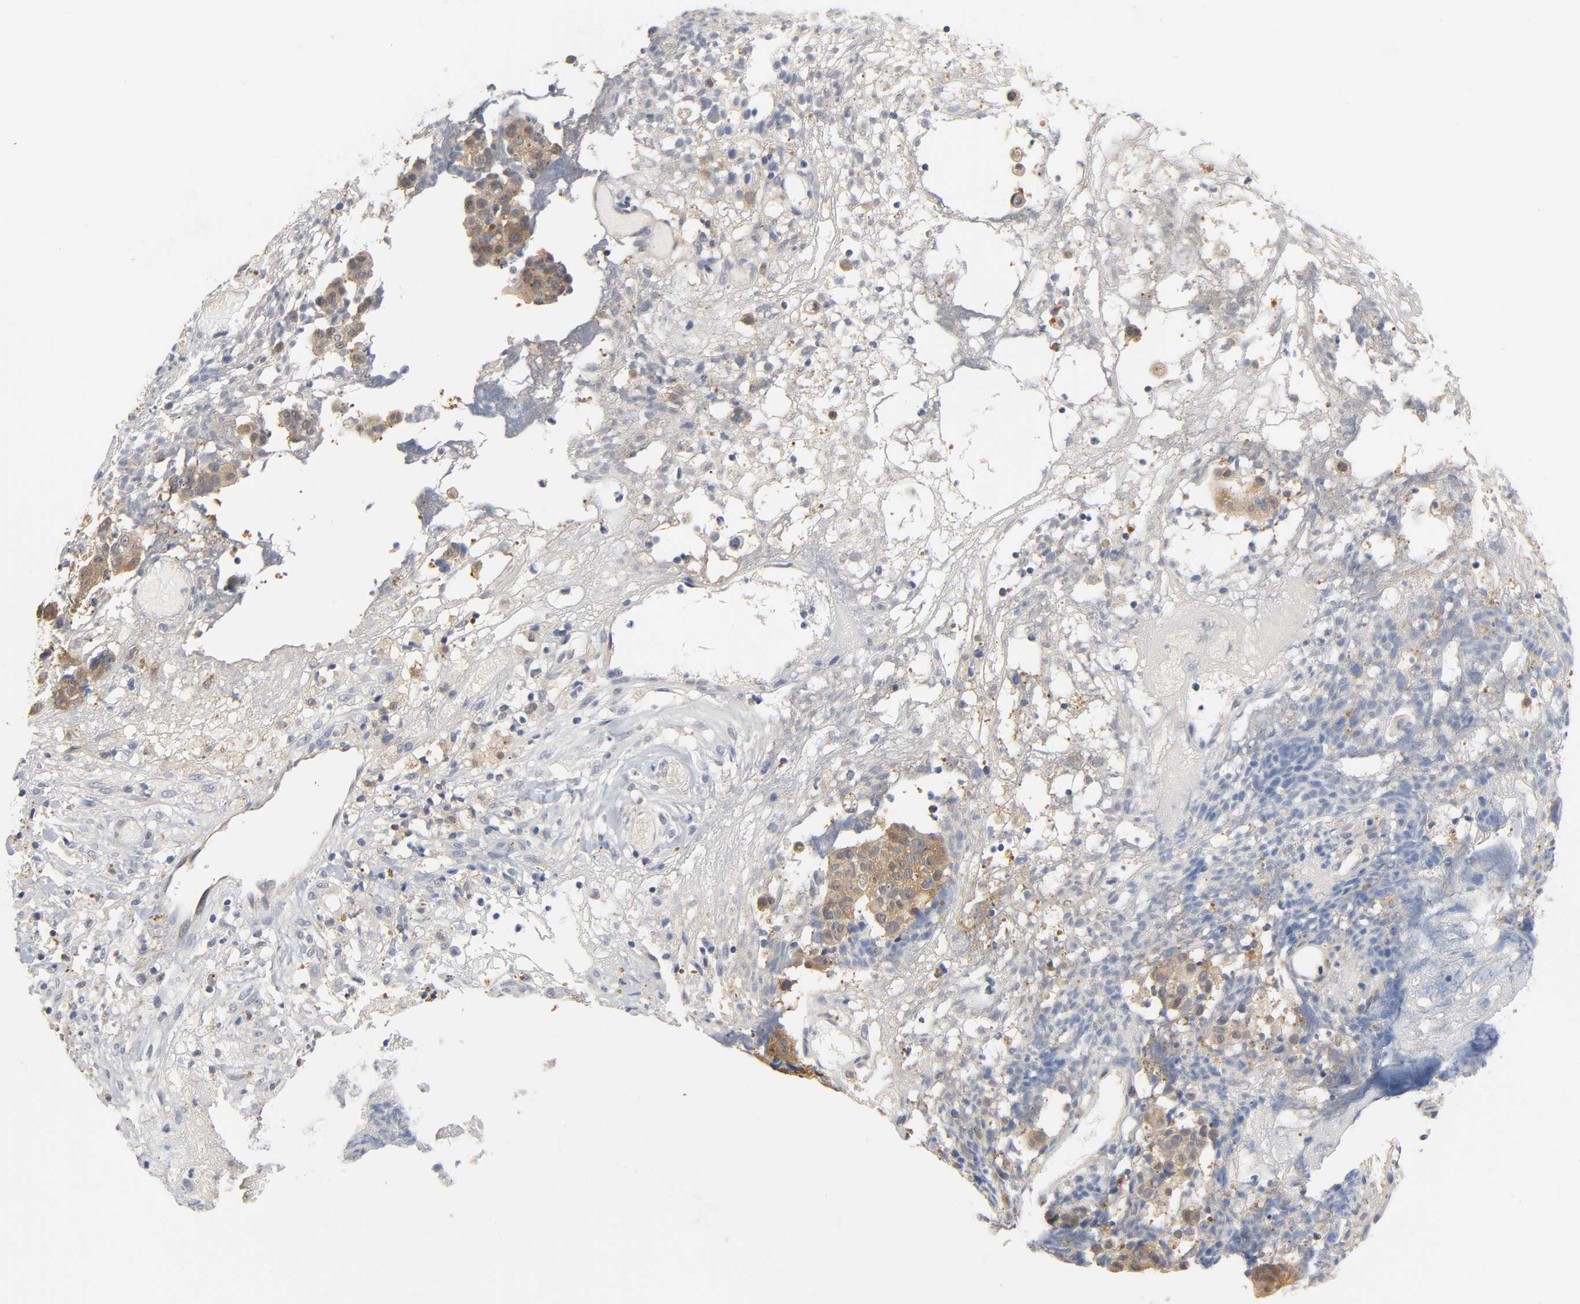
{"staining": {"intensity": "moderate", "quantity": ">75%", "location": "cytoplasmic/membranous"}, "tissue": "ovarian cancer", "cell_type": "Tumor cells", "image_type": "cancer", "snomed": [{"axis": "morphology", "description": "Carcinoma, endometroid"}, {"axis": "topography", "description": "Ovary"}], "caption": "Immunohistochemical staining of ovarian cancer (endometroid carcinoma) reveals medium levels of moderate cytoplasmic/membranous expression in approximately >75% of tumor cells.", "gene": "FYN", "patient": {"sex": "female", "age": 42}}